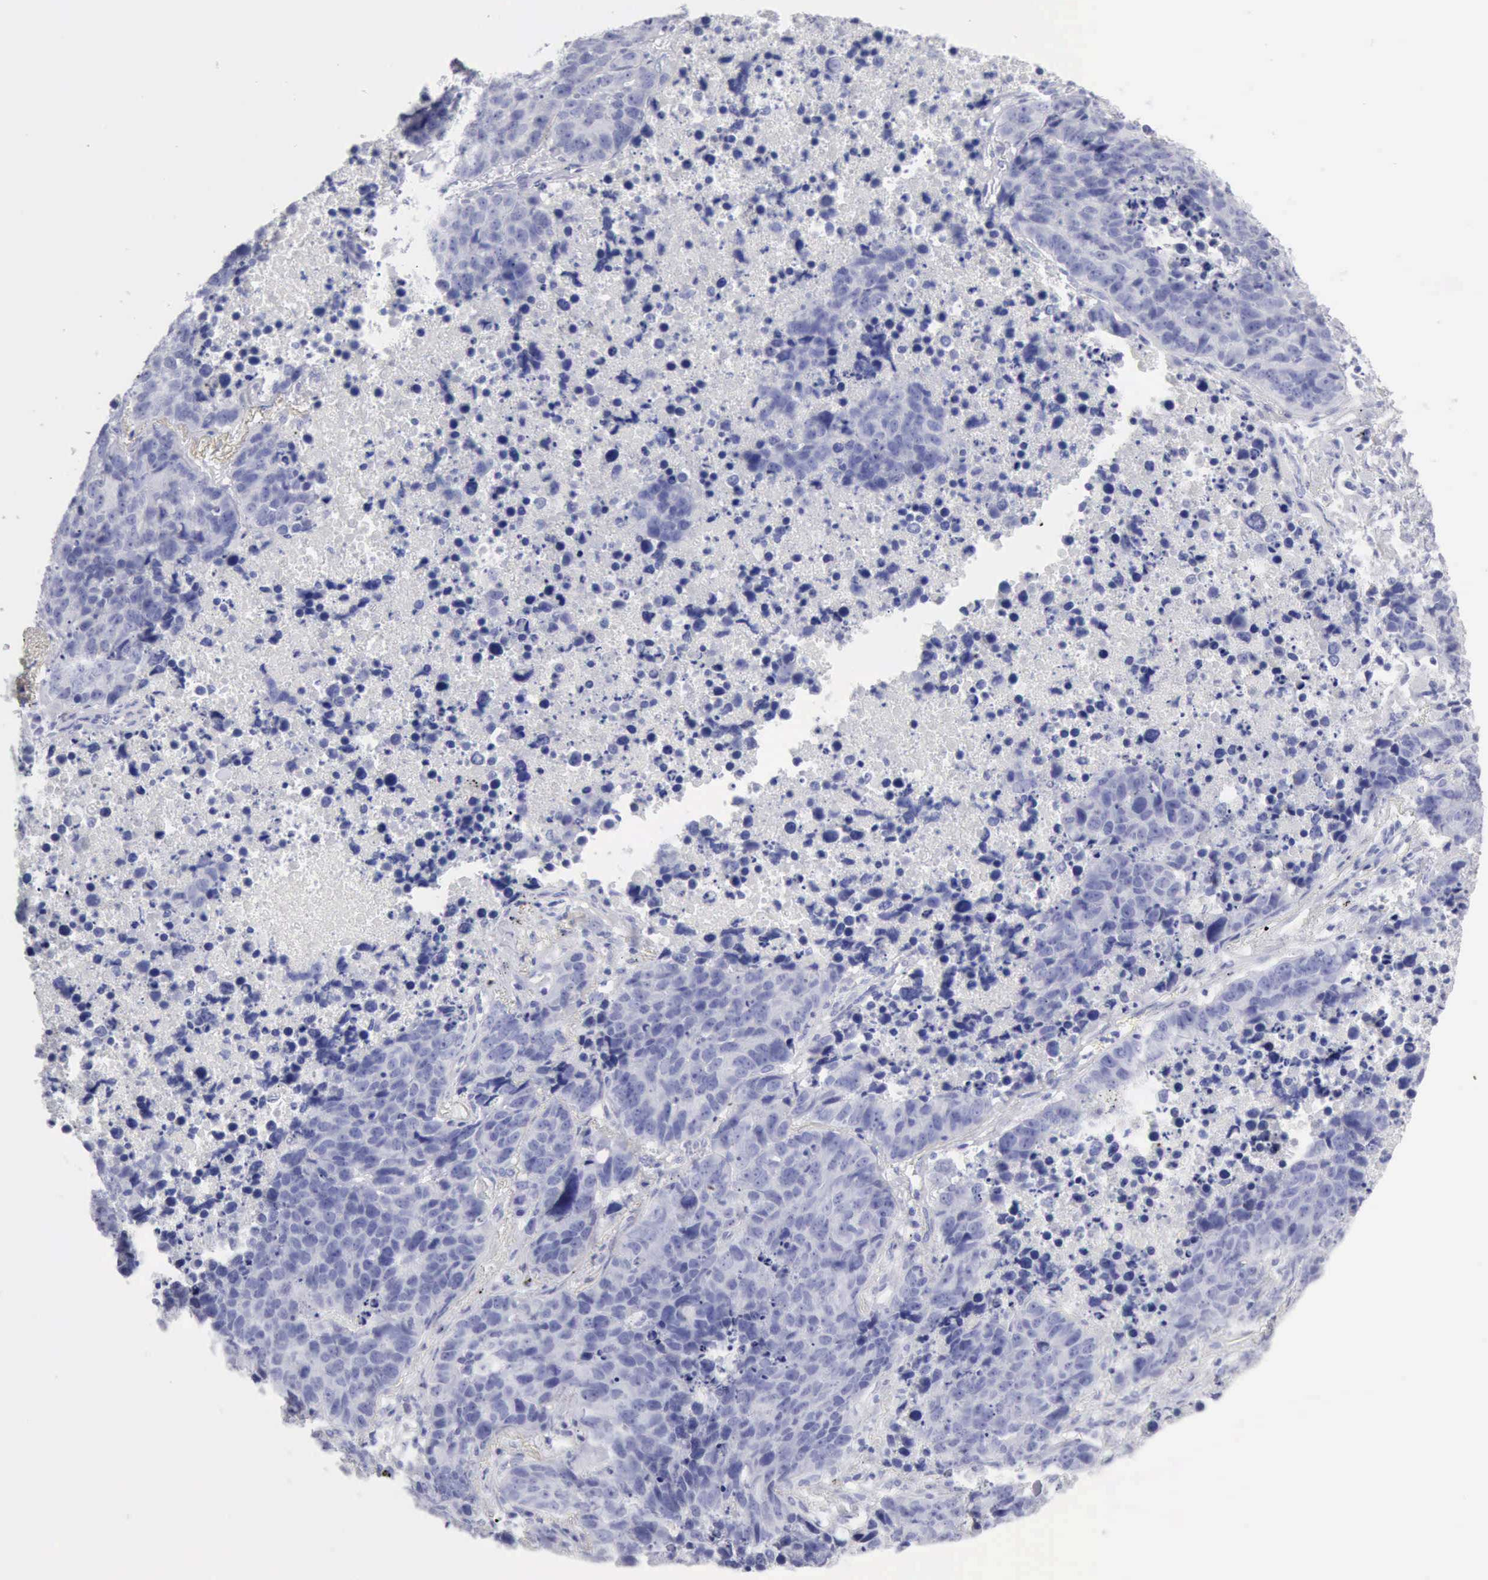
{"staining": {"intensity": "negative", "quantity": "none", "location": "none"}, "tissue": "lung cancer", "cell_type": "Tumor cells", "image_type": "cancer", "snomed": [{"axis": "morphology", "description": "Carcinoid, malignant, NOS"}, {"axis": "topography", "description": "Lung"}], "caption": "Lung carcinoid (malignant) was stained to show a protein in brown. There is no significant expression in tumor cells.", "gene": "KRT5", "patient": {"sex": "male", "age": 60}}